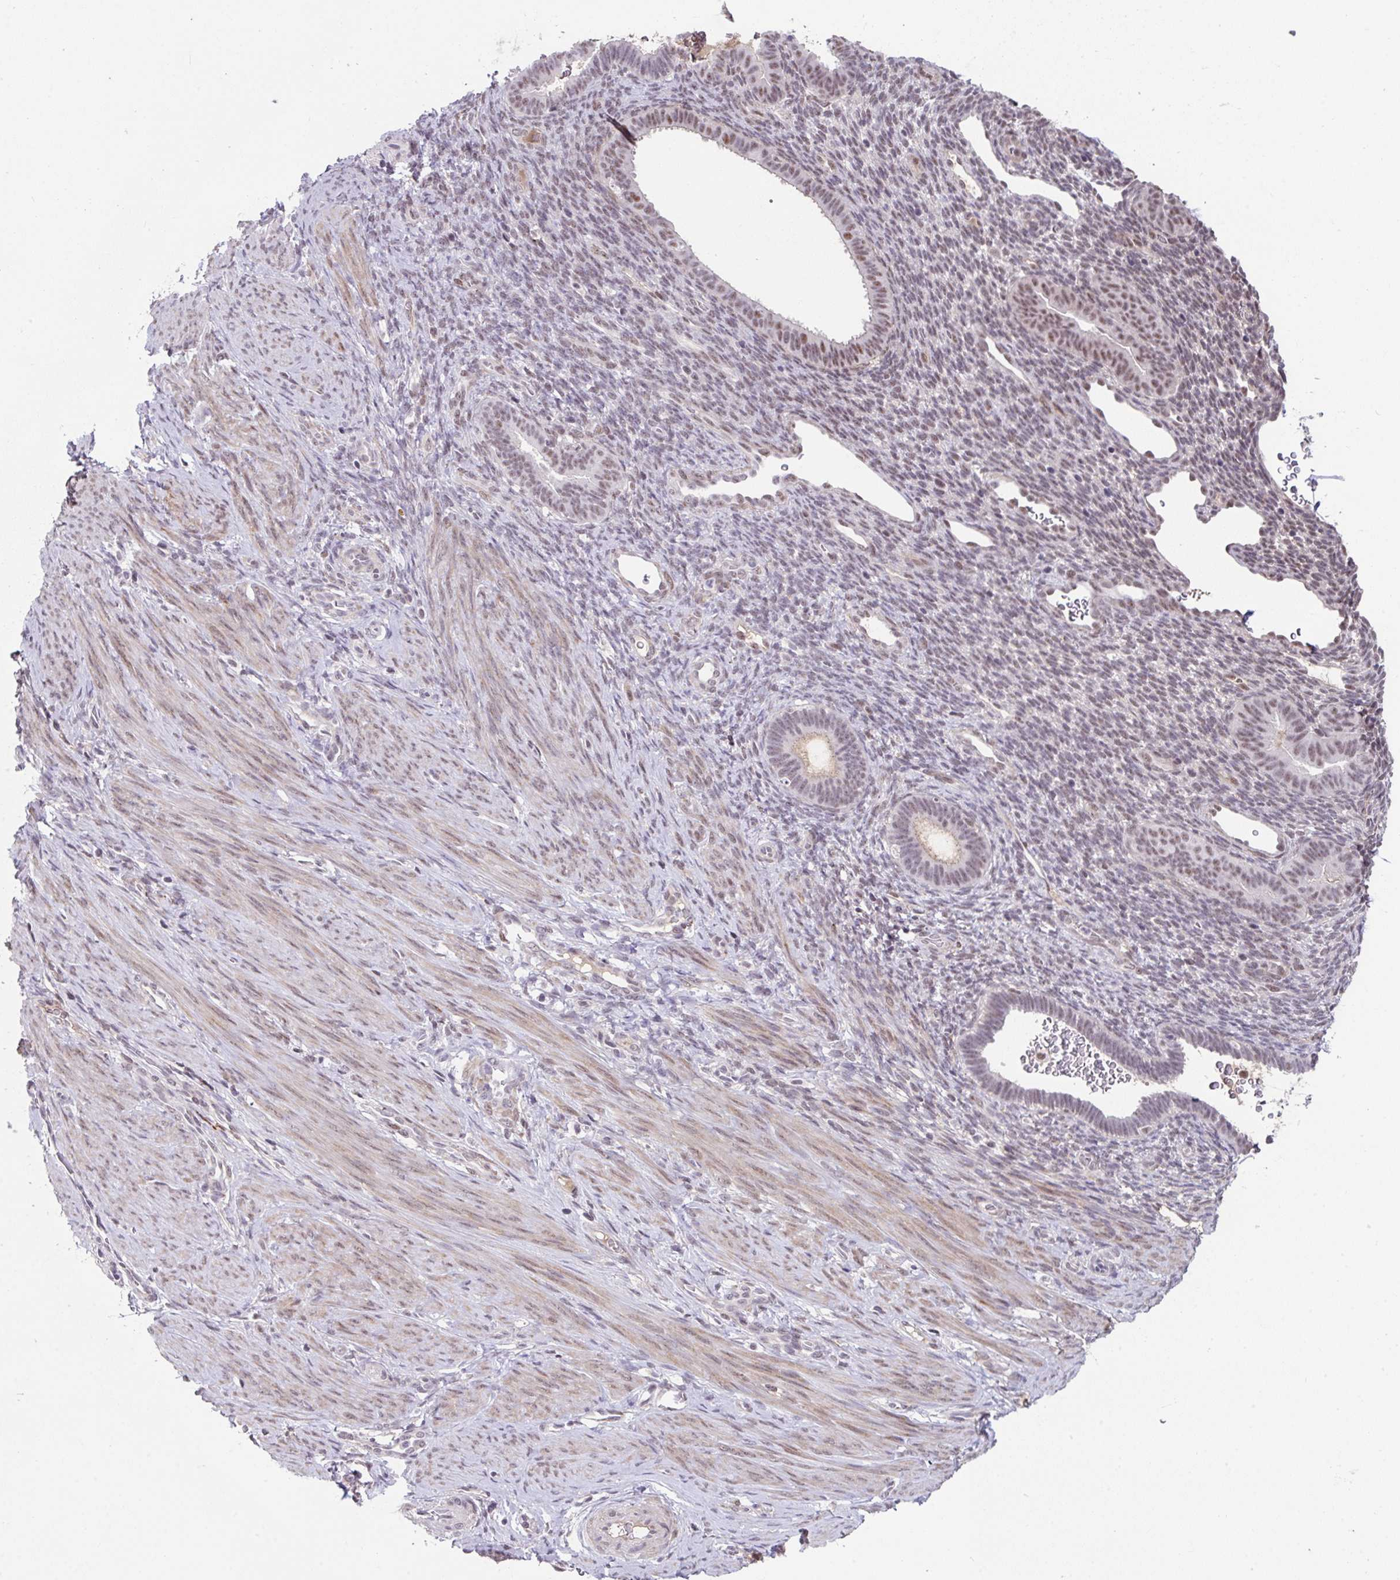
{"staining": {"intensity": "weak", "quantity": "25%-75%", "location": "nuclear"}, "tissue": "endometrium", "cell_type": "Cells in endometrial stroma", "image_type": "normal", "snomed": [{"axis": "morphology", "description": "Normal tissue, NOS"}, {"axis": "topography", "description": "Endometrium"}], "caption": "Unremarkable endometrium reveals weak nuclear expression in approximately 25%-75% of cells in endometrial stroma.", "gene": "RBBP6", "patient": {"sex": "female", "age": 34}}